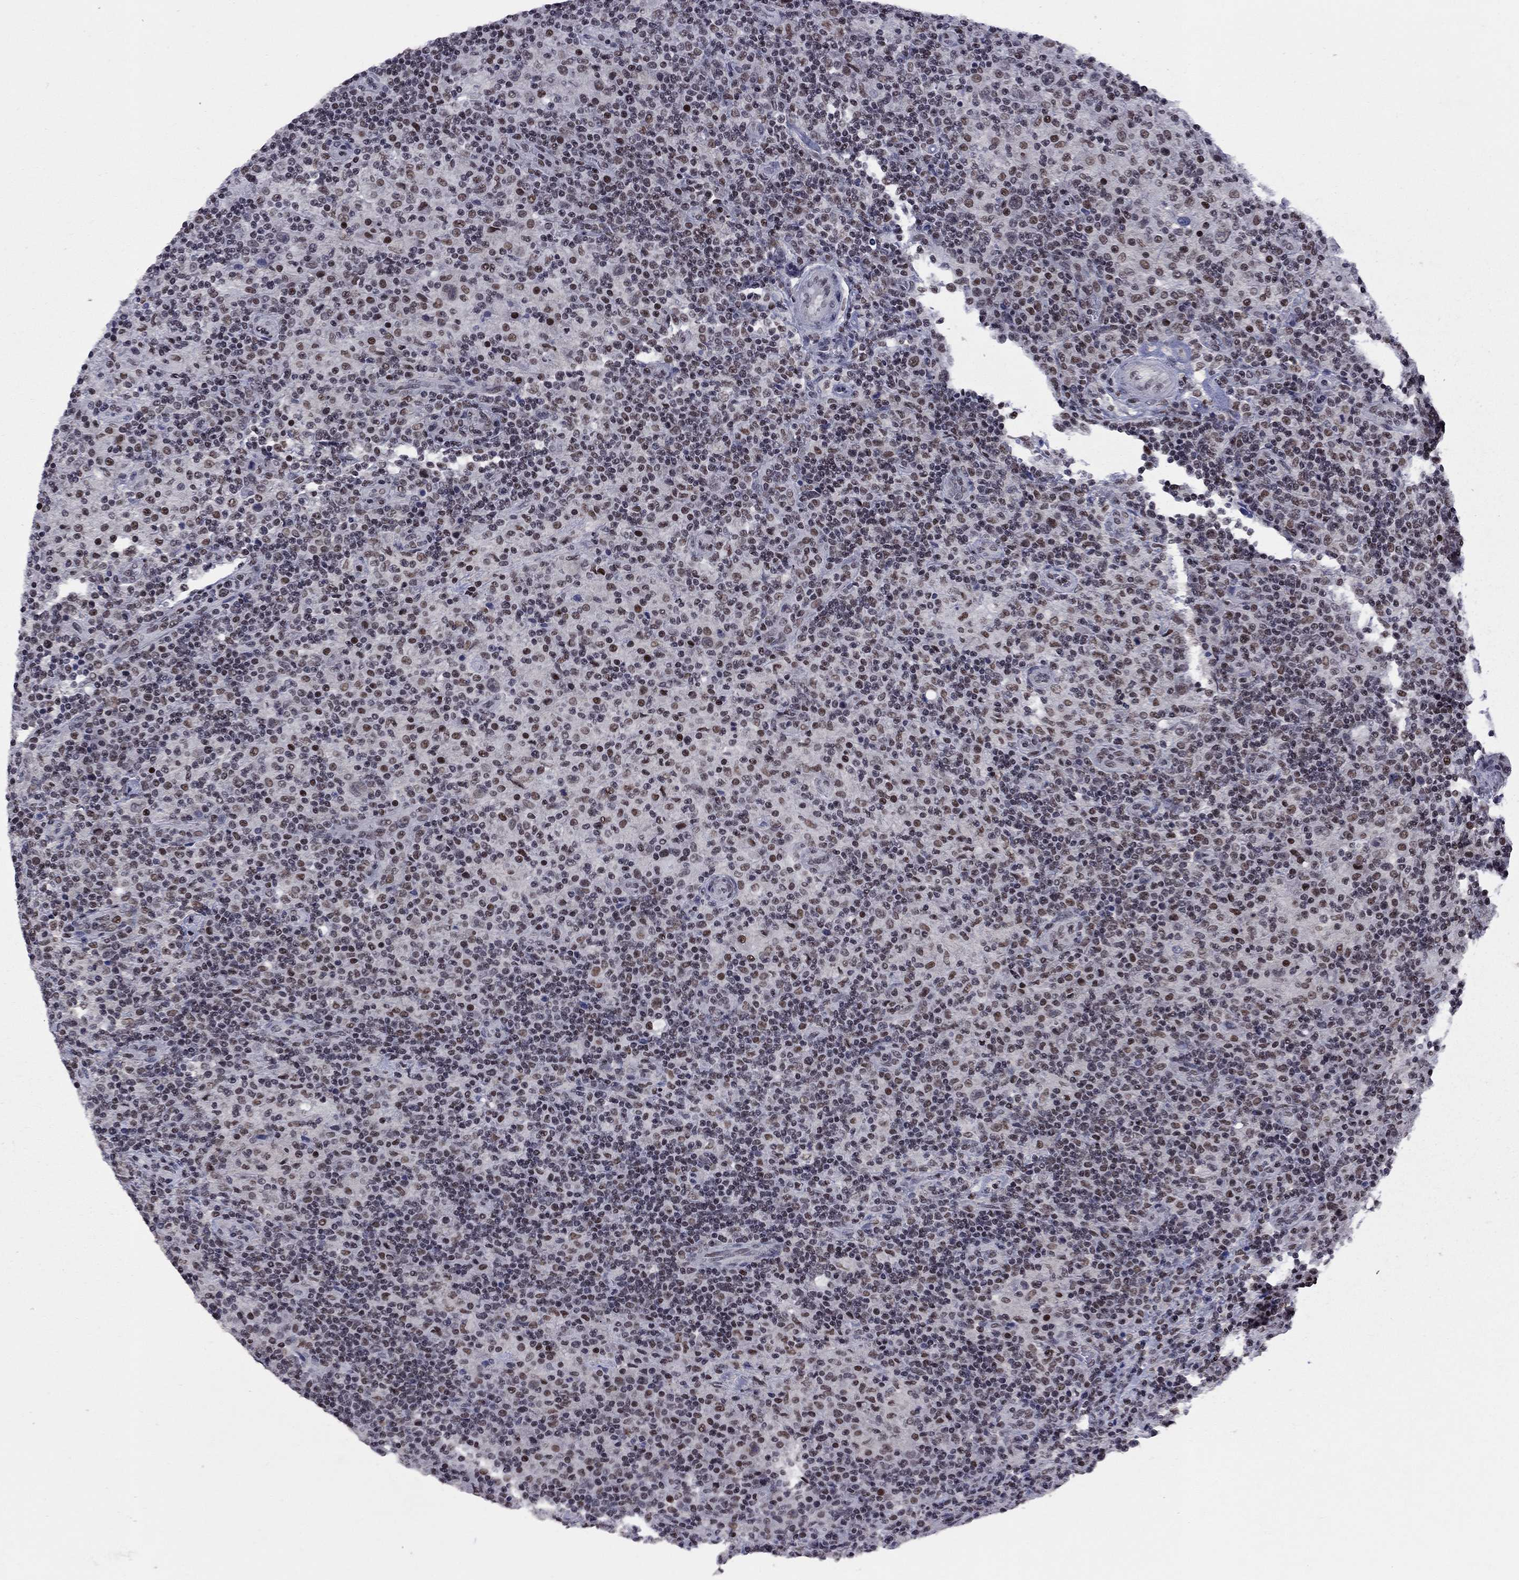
{"staining": {"intensity": "negative", "quantity": "none", "location": "none"}, "tissue": "lymphoma", "cell_type": "Tumor cells", "image_type": "cancer", "snomed": [{"axis": "morphology", "description": "Hodgkin's disease, NOS"}, {"axis": "topography", "description": "Lymph node"}], "caption": "Hodgkin's disease was stained to show a protein in brown. There is no significant staining in tumor cells.", "gene": "TAF9", "patient": {"sex": "male", "age": 70}}